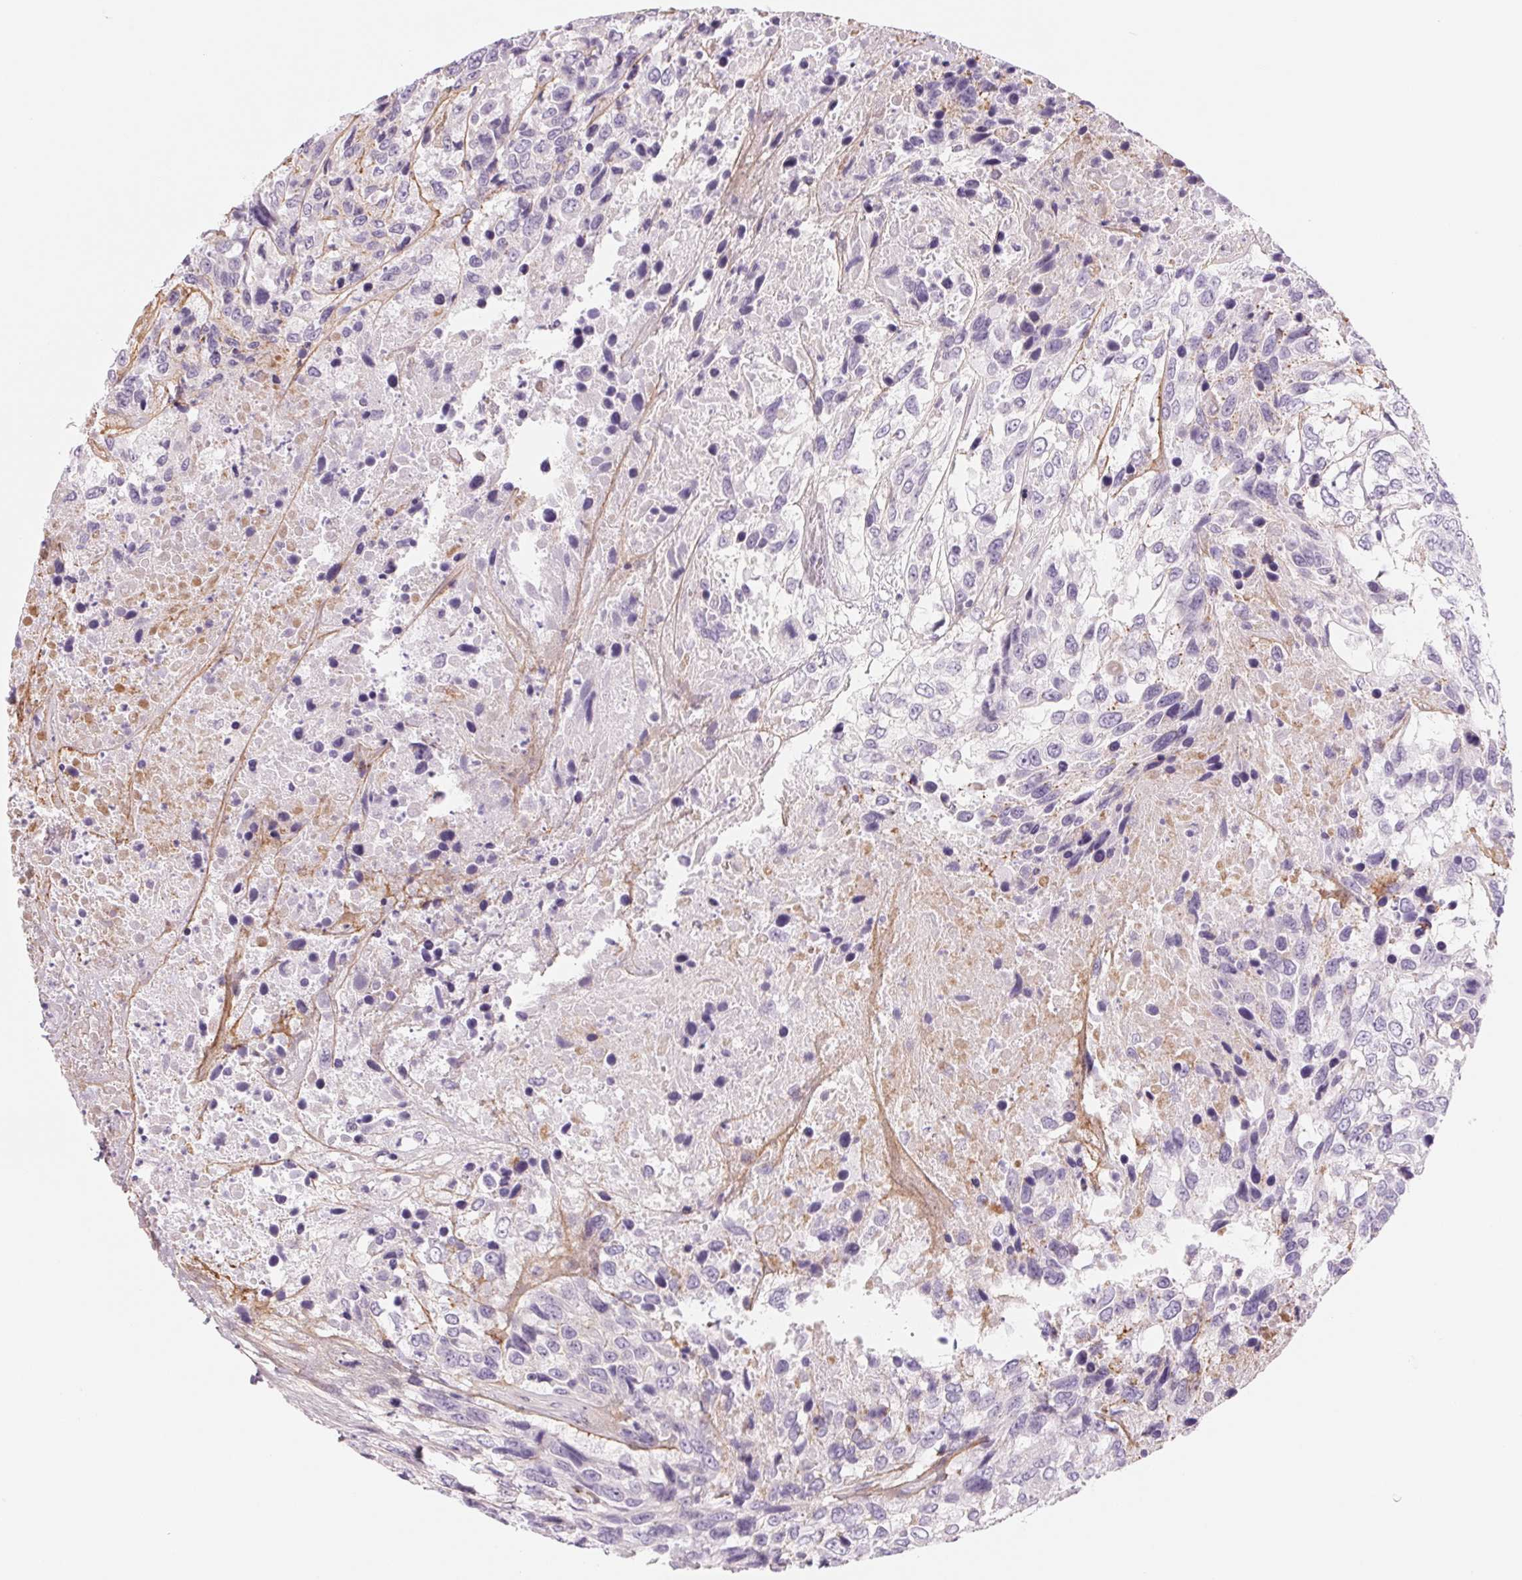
{"staining": {"intensity": "negative", "quantity": "none", "location": "none"}, "tissue": "urothelial cancer", "cell_type": "Tumor cells", "image_type": "cancer", "snomed": [{"axis": "morphology", "description": "Urothelial carcinoma, High grade"}, {"axis": "topography", "description": "Urinary bladder"}], "caption": "The micrograph shows no significant positivity in tumor cells of high-grade urothelial carcinoma. The staining is performed using DAB (3,3'-diaminobenzidine) brown chromogen with nuclei counter-stained in using hematoxylin.", "gene": "CCDC168", "patient": {"sex": "female", "age": 70}}